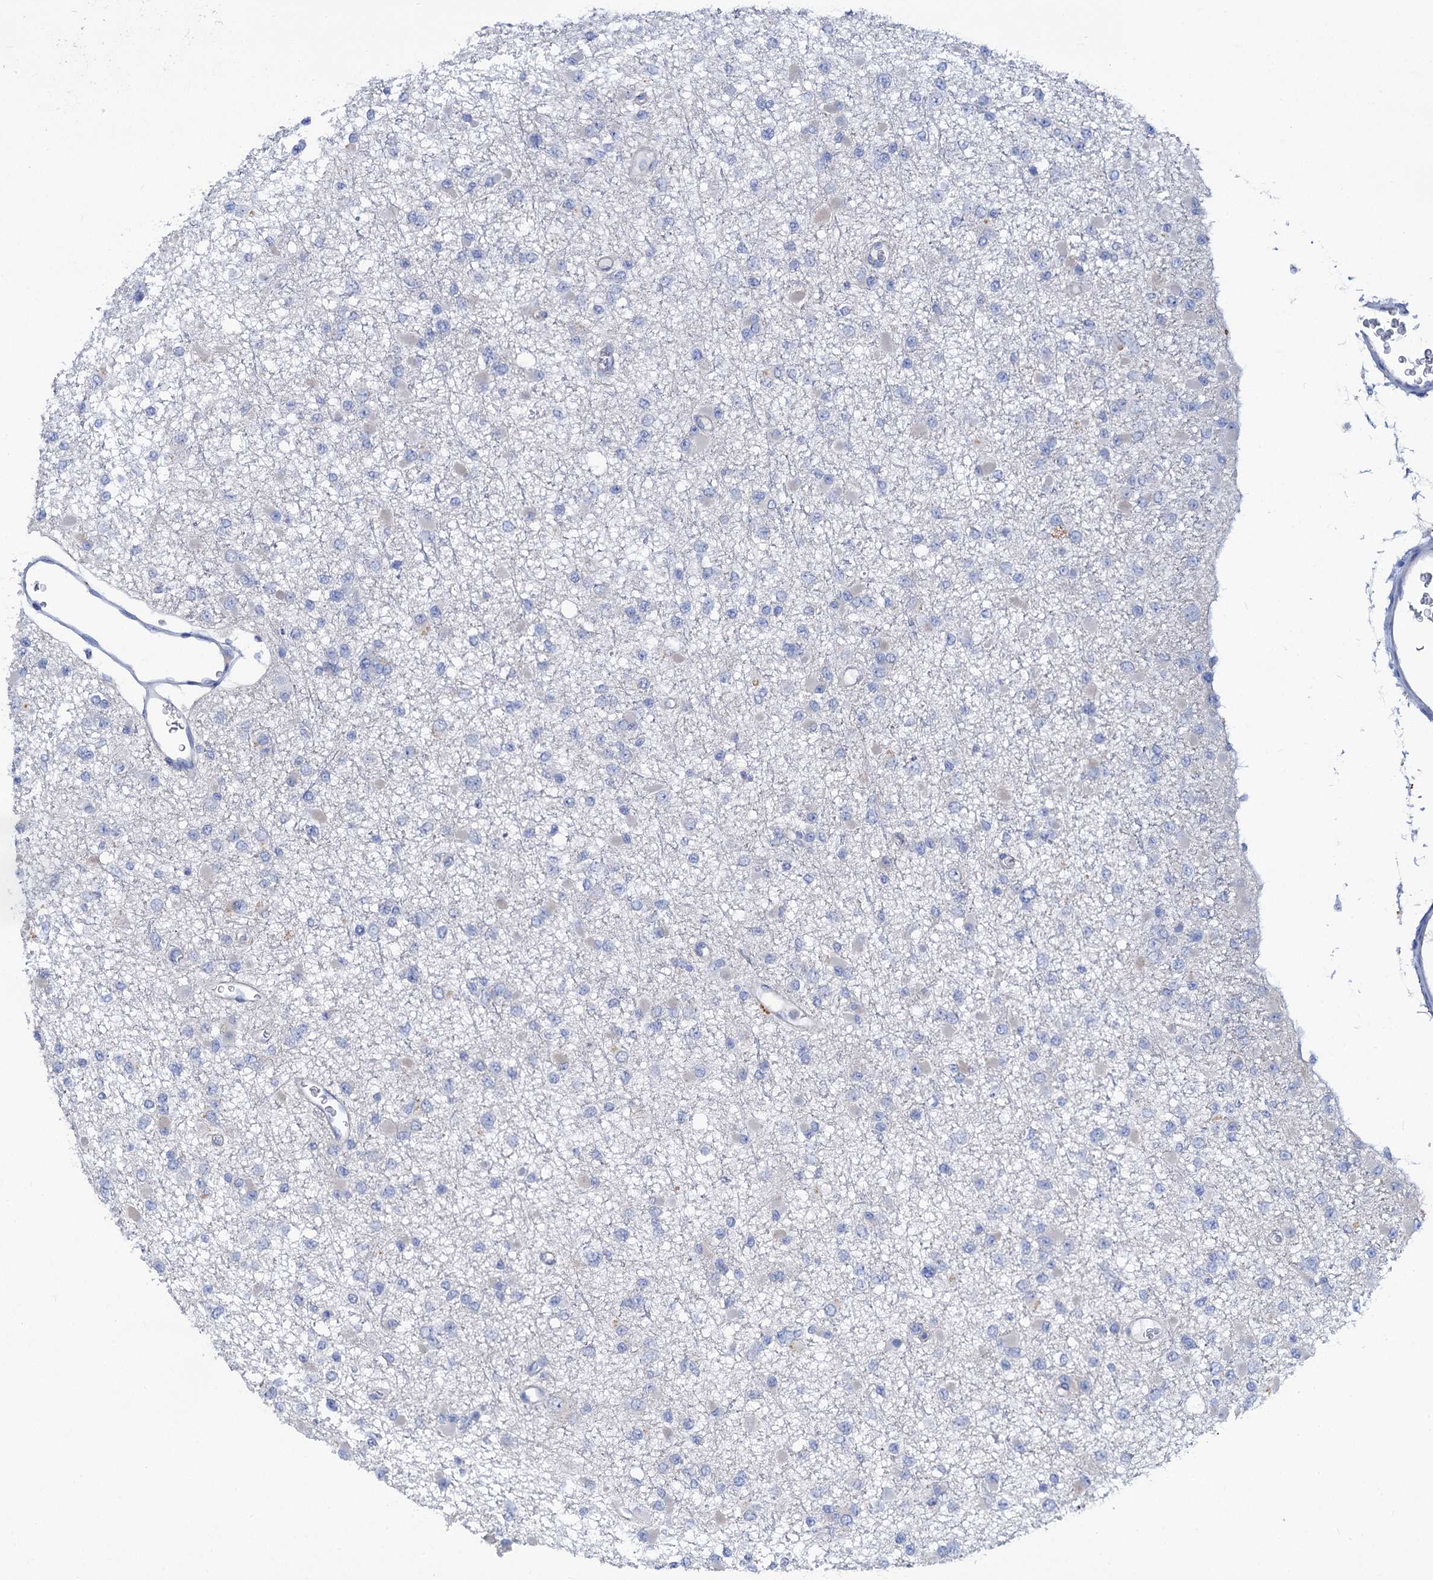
{"staining": {"intensity": "negative", "quantity": "none", "location": "none"}, "tissue": "glioma", "cell_type": "Tumor cells", "image_type": "cancer", "snomed": [{"axis": "morphology", "description": "Glioma, malignant, Low grade"}, {"axis": "topography", "description": "Brain"}], "caption": "Malignant low-grade glioma was stained to show a protein in brown. There is no significant expression in tumor cells.", "gene": "TRIM55", "patient": {"sex": "female", "age": 22}}